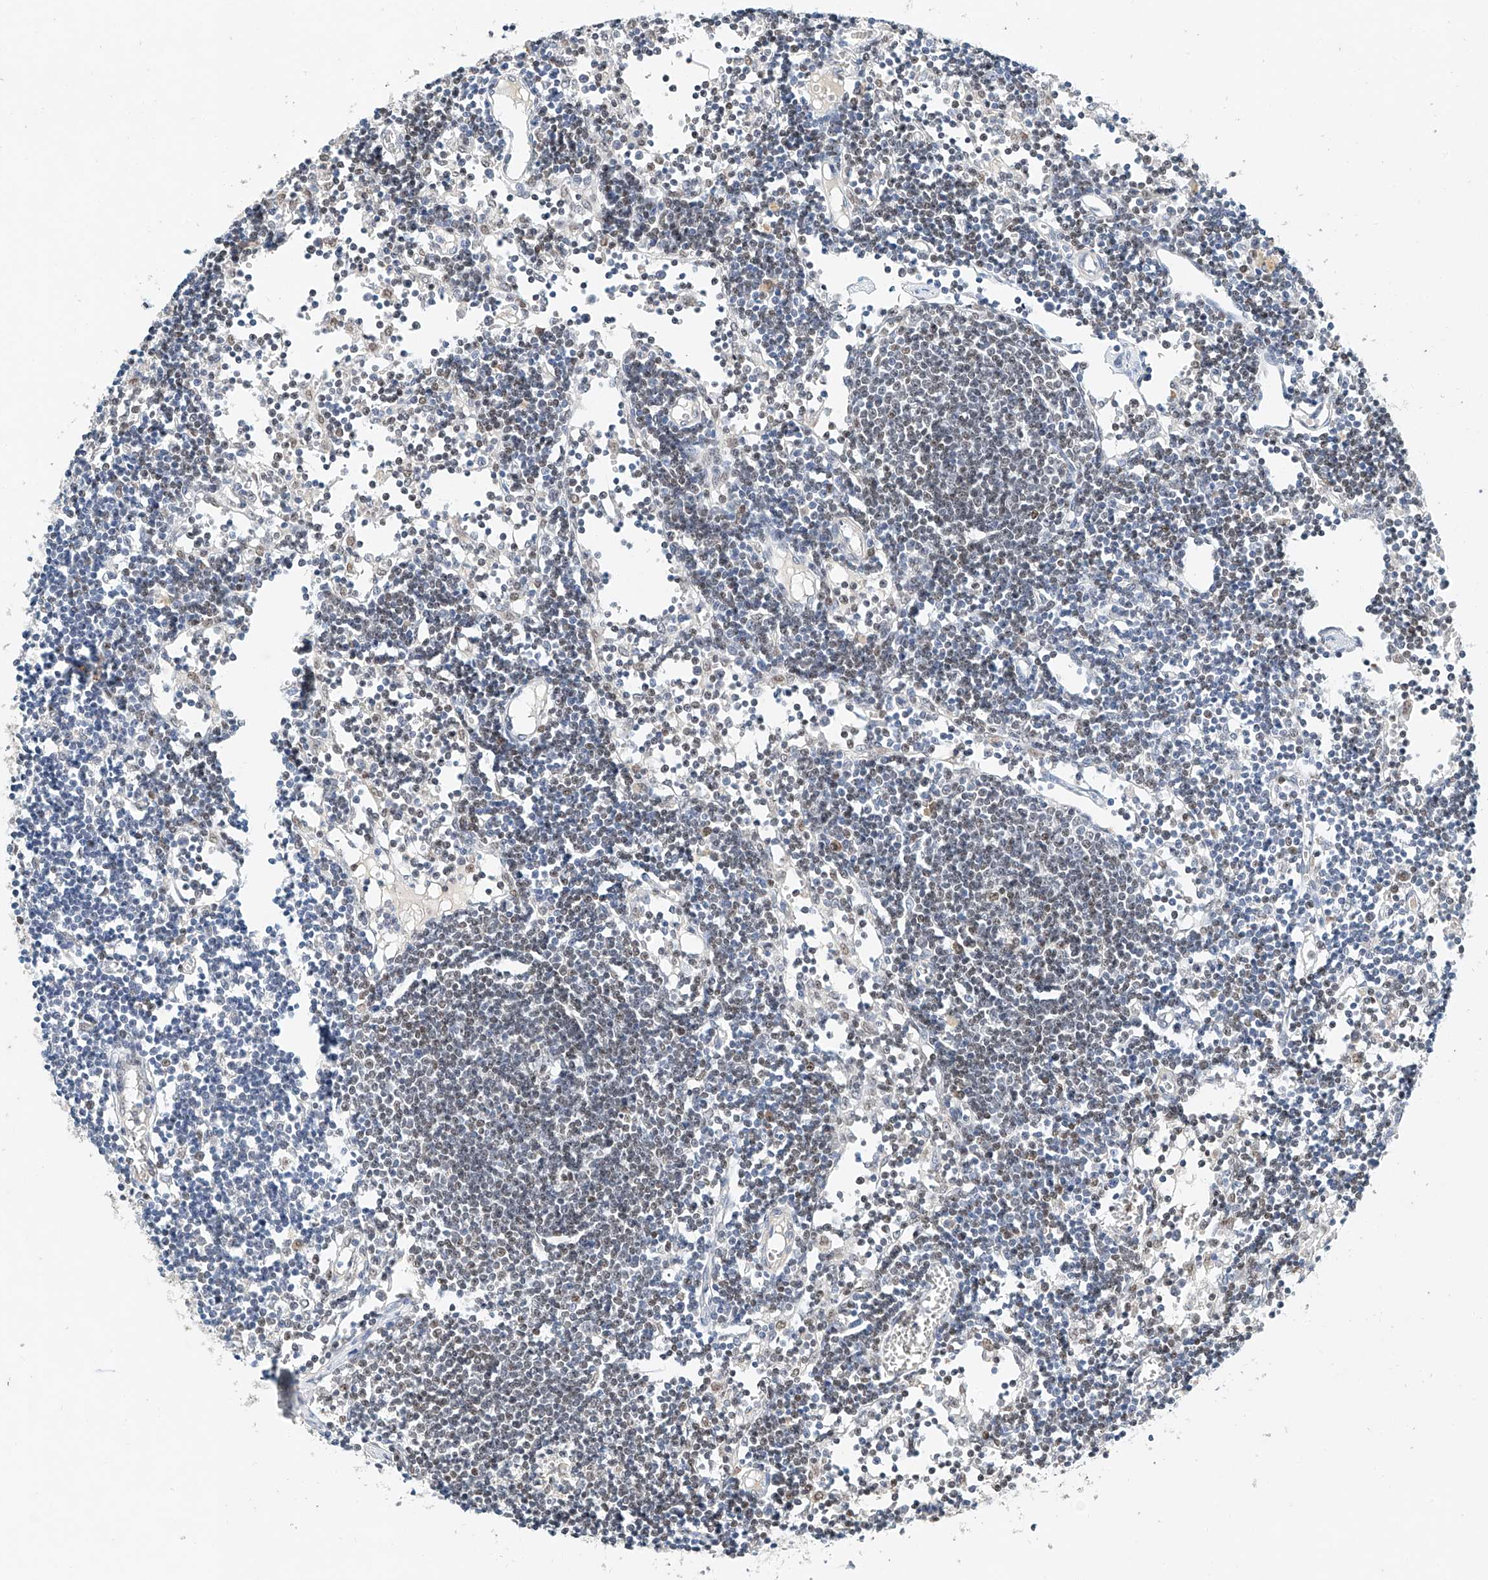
{"staining": {"intensity": "negative", "quantity": "none", "location": "none"}, "tissue": "lymph node", "cell_type": "Germinal center cells", "image_type": "normal", "snomed": [{"axis": "morphology", "description": "Normal tissue, NOS"}, {"axis": "topography", "description": "Lymph node"}], "caption": "IHC photomicrograph of normal human lymph node stained for a protein (brown), which displays no staining in germinal center cells. (Immunohistochemistry (ihc), brightfield microscopy, high magnification).", "gene": "CTDP1", "patient": {"sex": "female", "age": 11}}